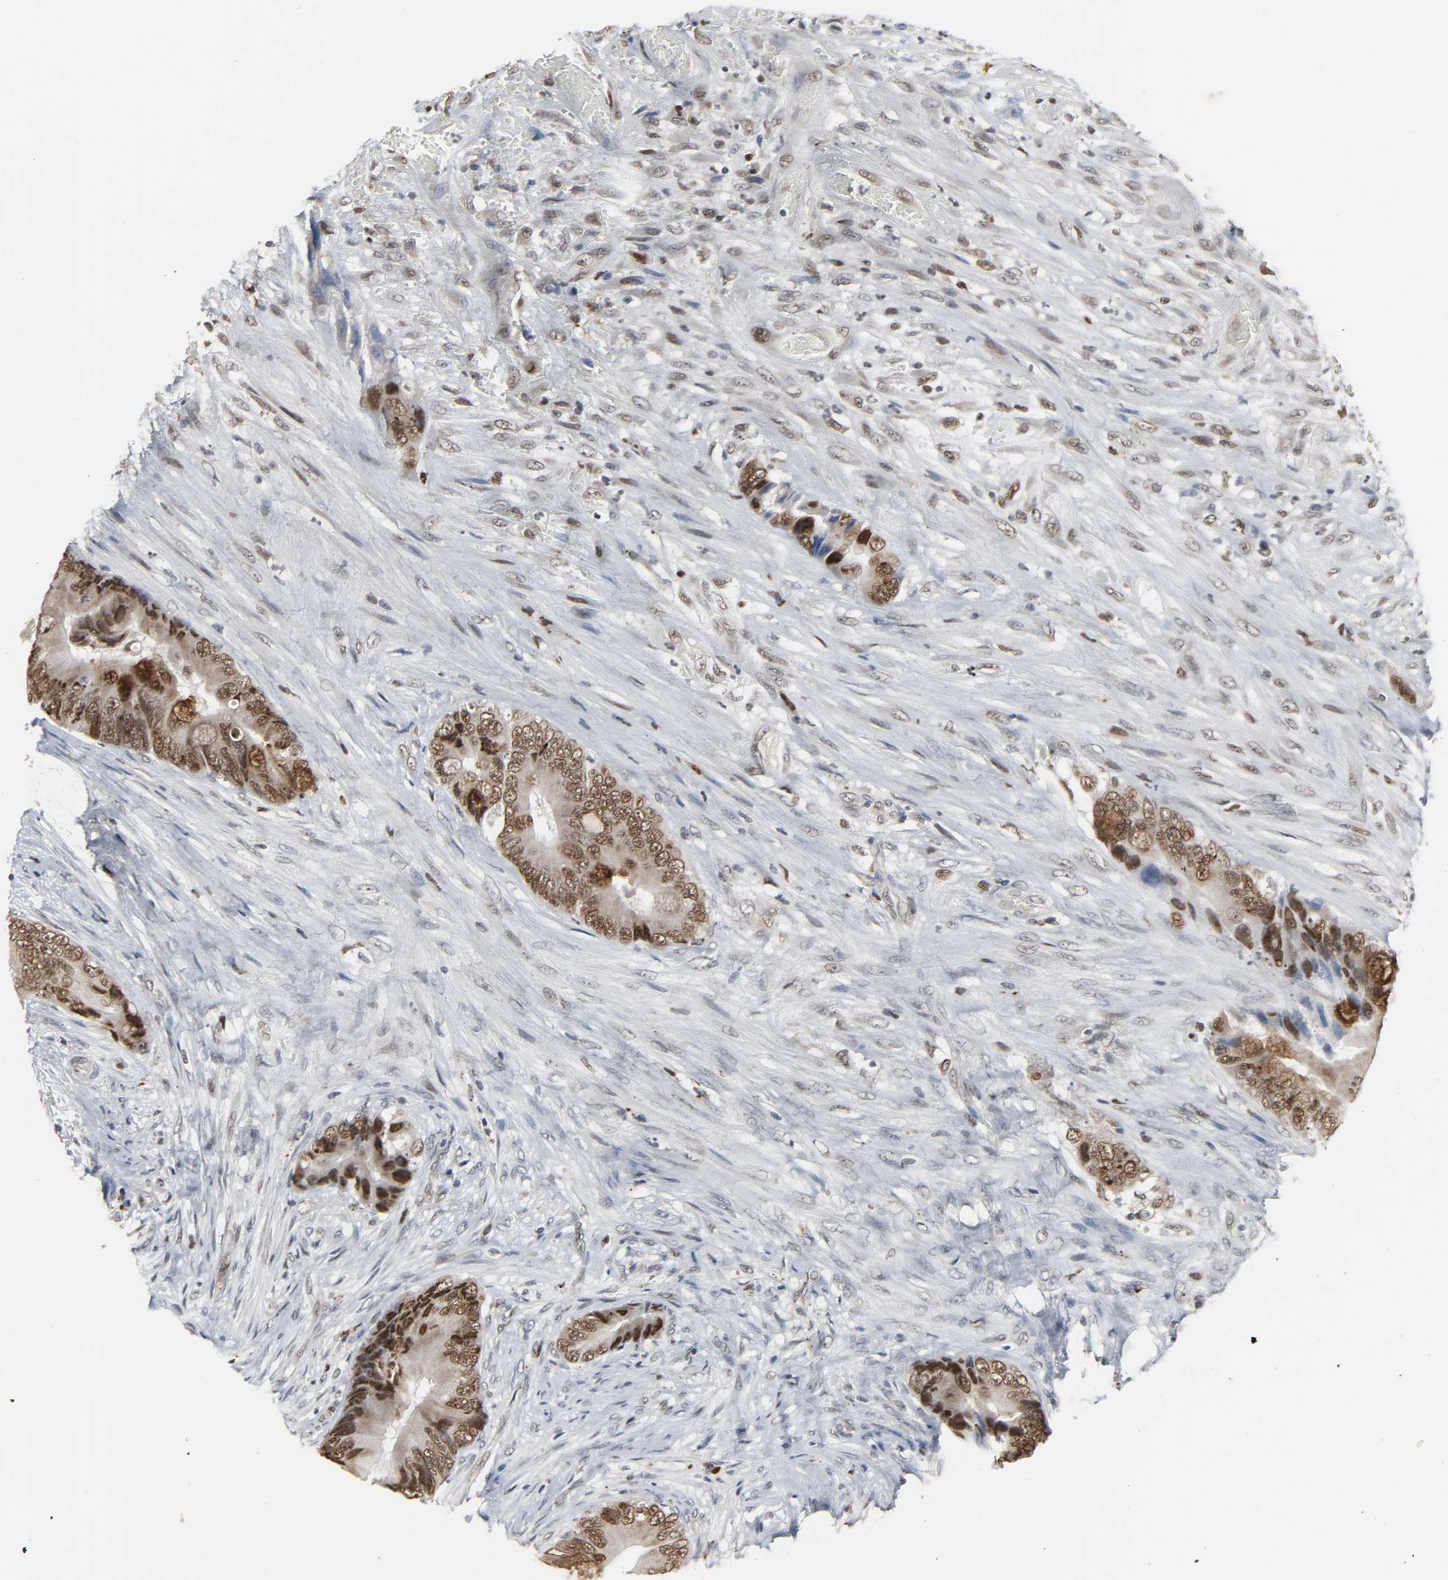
{"staining": {"intensity": "strong", "quantity": ">75%", "location": "nuclear"}, "tissue": "colorectal cancer", "cell_type": "Tumor cells", "image_type": "cancer", "snomed": [{"axis": "morphology", "description": "Adenocarcinoma, NOS"}, {"axis": "topography", "description": "Rectum"}], "caption": "Approximately >75% of tumor cells in adenocarcinoma (colorectal) show strong nuclear protein expression as visualized by brown immunohistochemical staining.", "gene": "DAZAP1", "patient": {"sex": "female", "age": 77}}